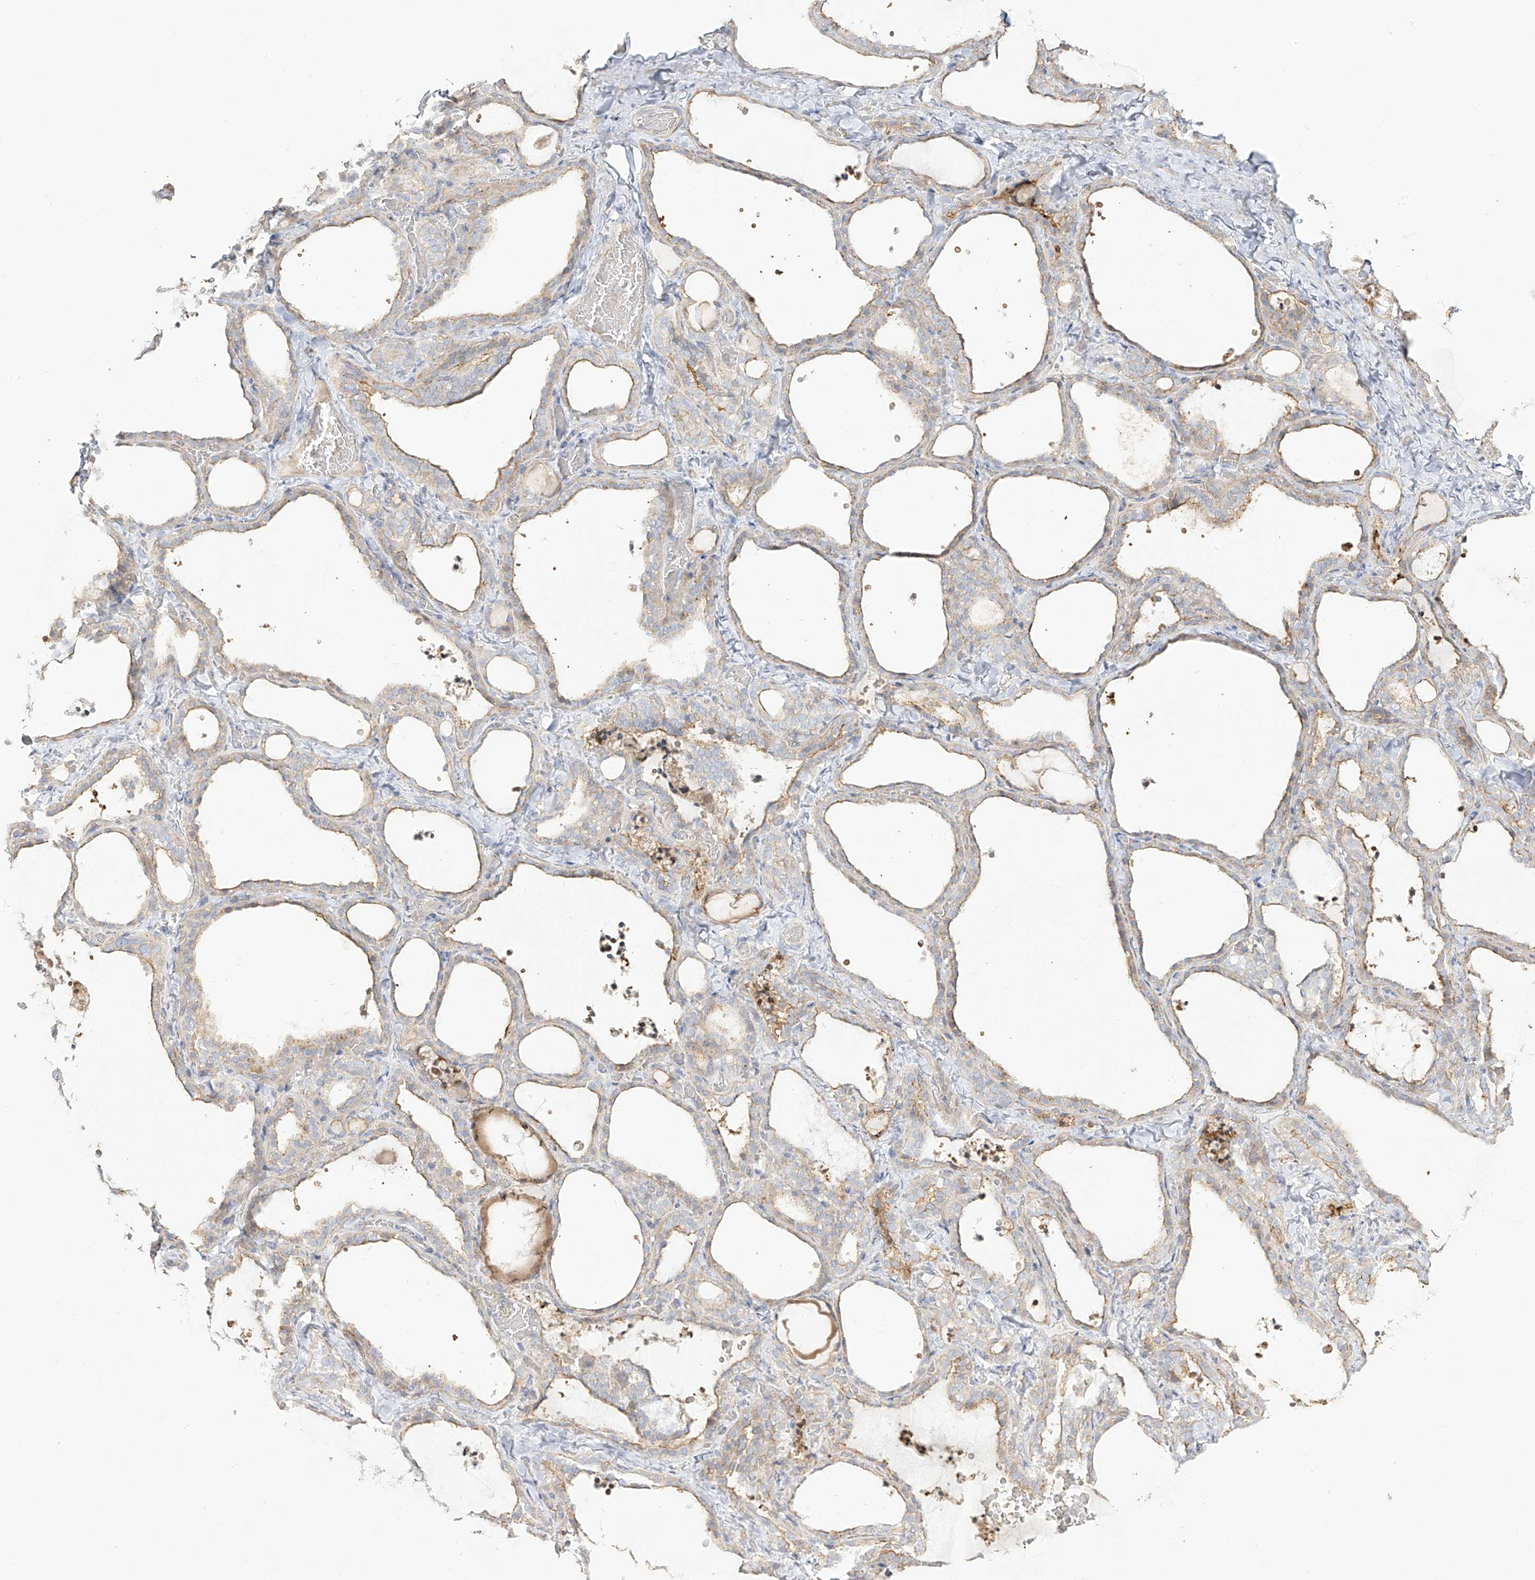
{"staining": {"intensity": "weak", "quantity": "25%-75%", "location": "cytoplasmic/membranous"}, "tissue": "thyroid gland", "cell_type": "Glandular cells", "image_type": "normal", "snomed": [{"axis": "morphology", "description": "Normal tissue, NOS"}, {"axis": "topography", "description": "Thyroid gland"}], "caption": "Weak cytoplasmic/membranous protein staining is identified in about 25%-75% of glandular cells in thyroid gland. (DAB (3,3'-diaminobenzidine) = brown stain, brightfield microscopy at high magnification).", "gene": "ZGRF1", "patient": {"sex": "female", "age": 22}}